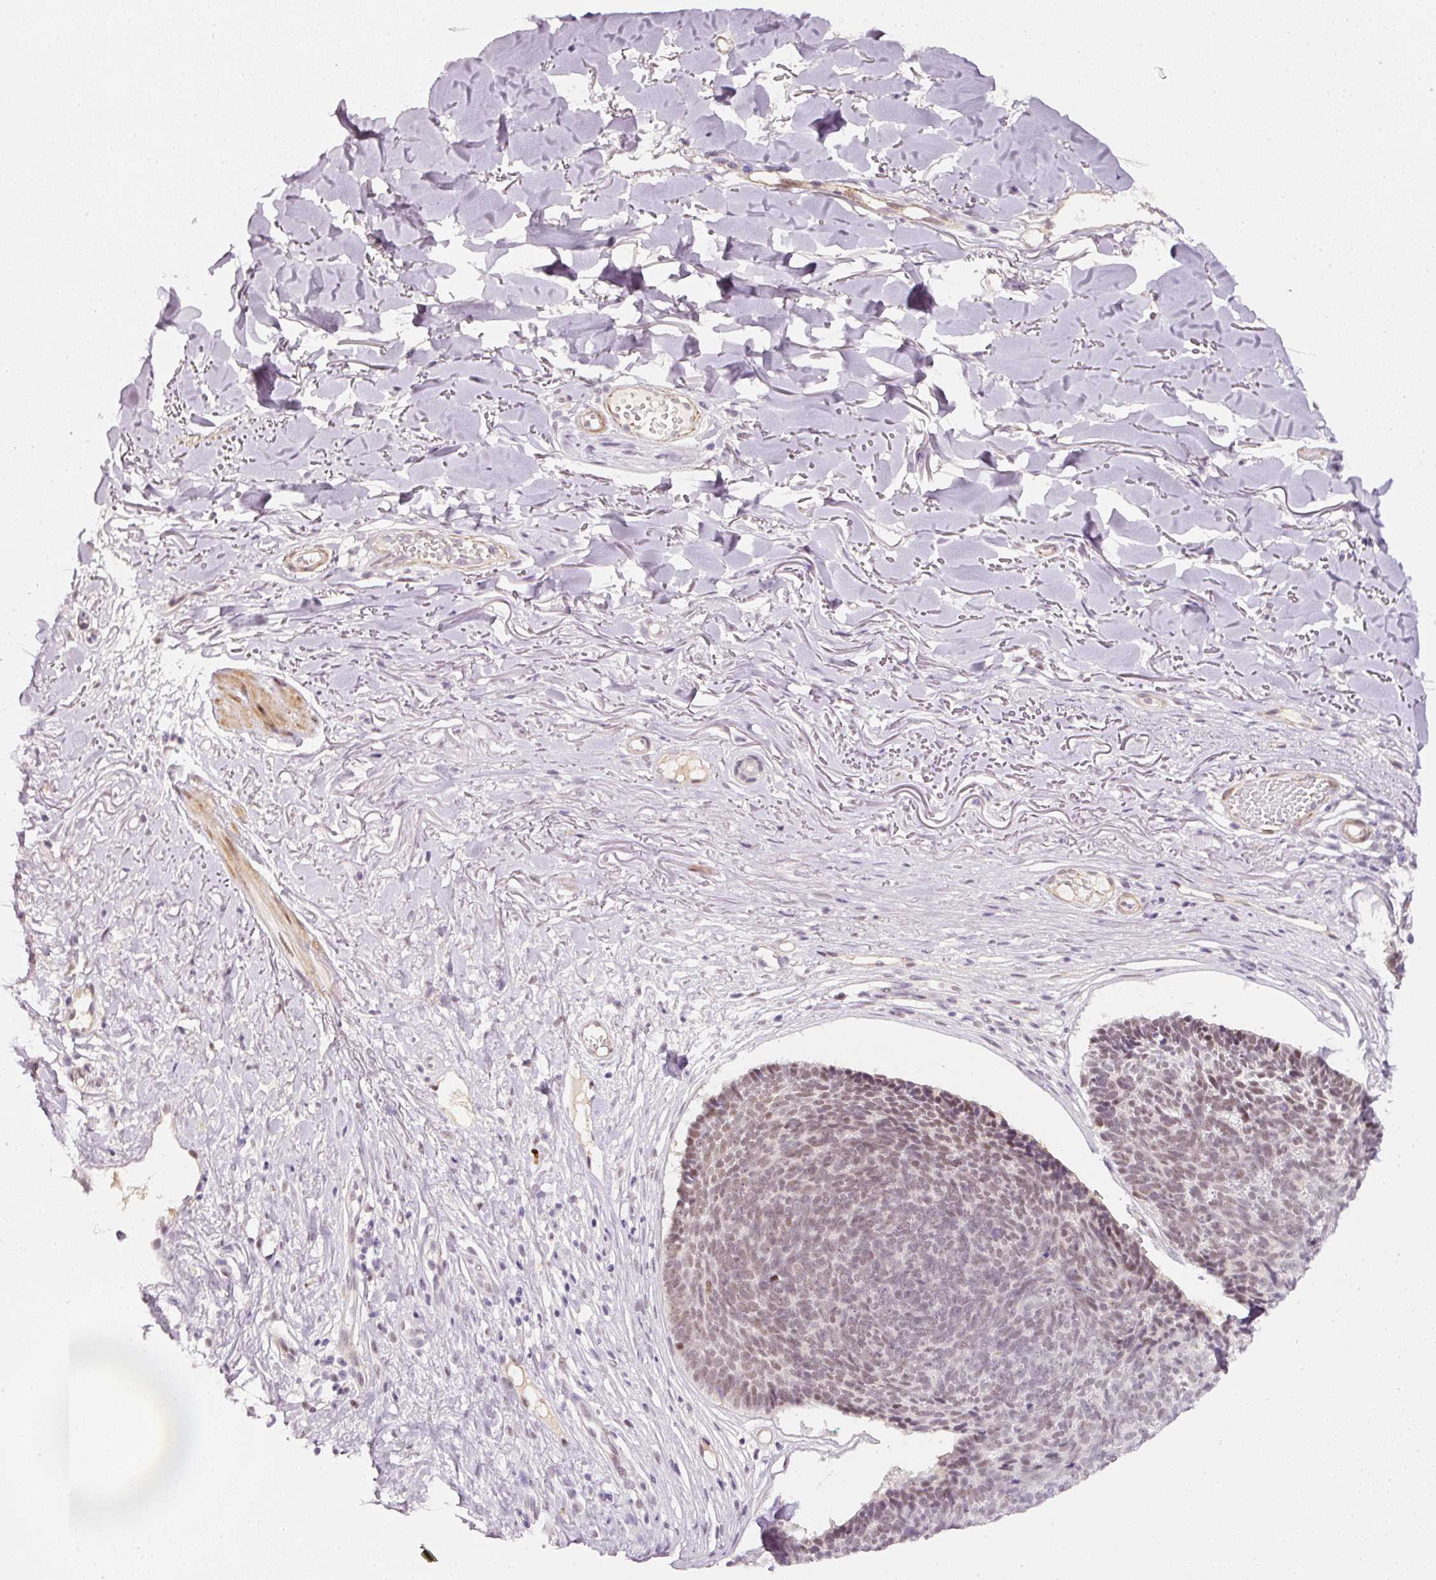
{"staining": {"intensity": "moderate", "quantity": "25%-75%", "location": "nuclear"}, "tissue": "skin cancer", "cell_type": "Tumor cells", "image_type": "cancer", "snomed": [{"axis": "morphology", "description": "Basal cell carcinoma"}, {"axis": "topography", "description": "Skin"}, {"axis": "topography", "description": "Skin of neck"}, {"axis": "topography", "description": "Skin of shoulder"}, {"axis": "topography", "description": "Skin of back"}], "caption": "Protein analysis of basal cell carcinoma (skin) tissue shows moderate nuclear staining in about 25%-75% of tumor cells.", "gene": "TOGARAM1", "patient": {"sex": "male", "age": 80}}